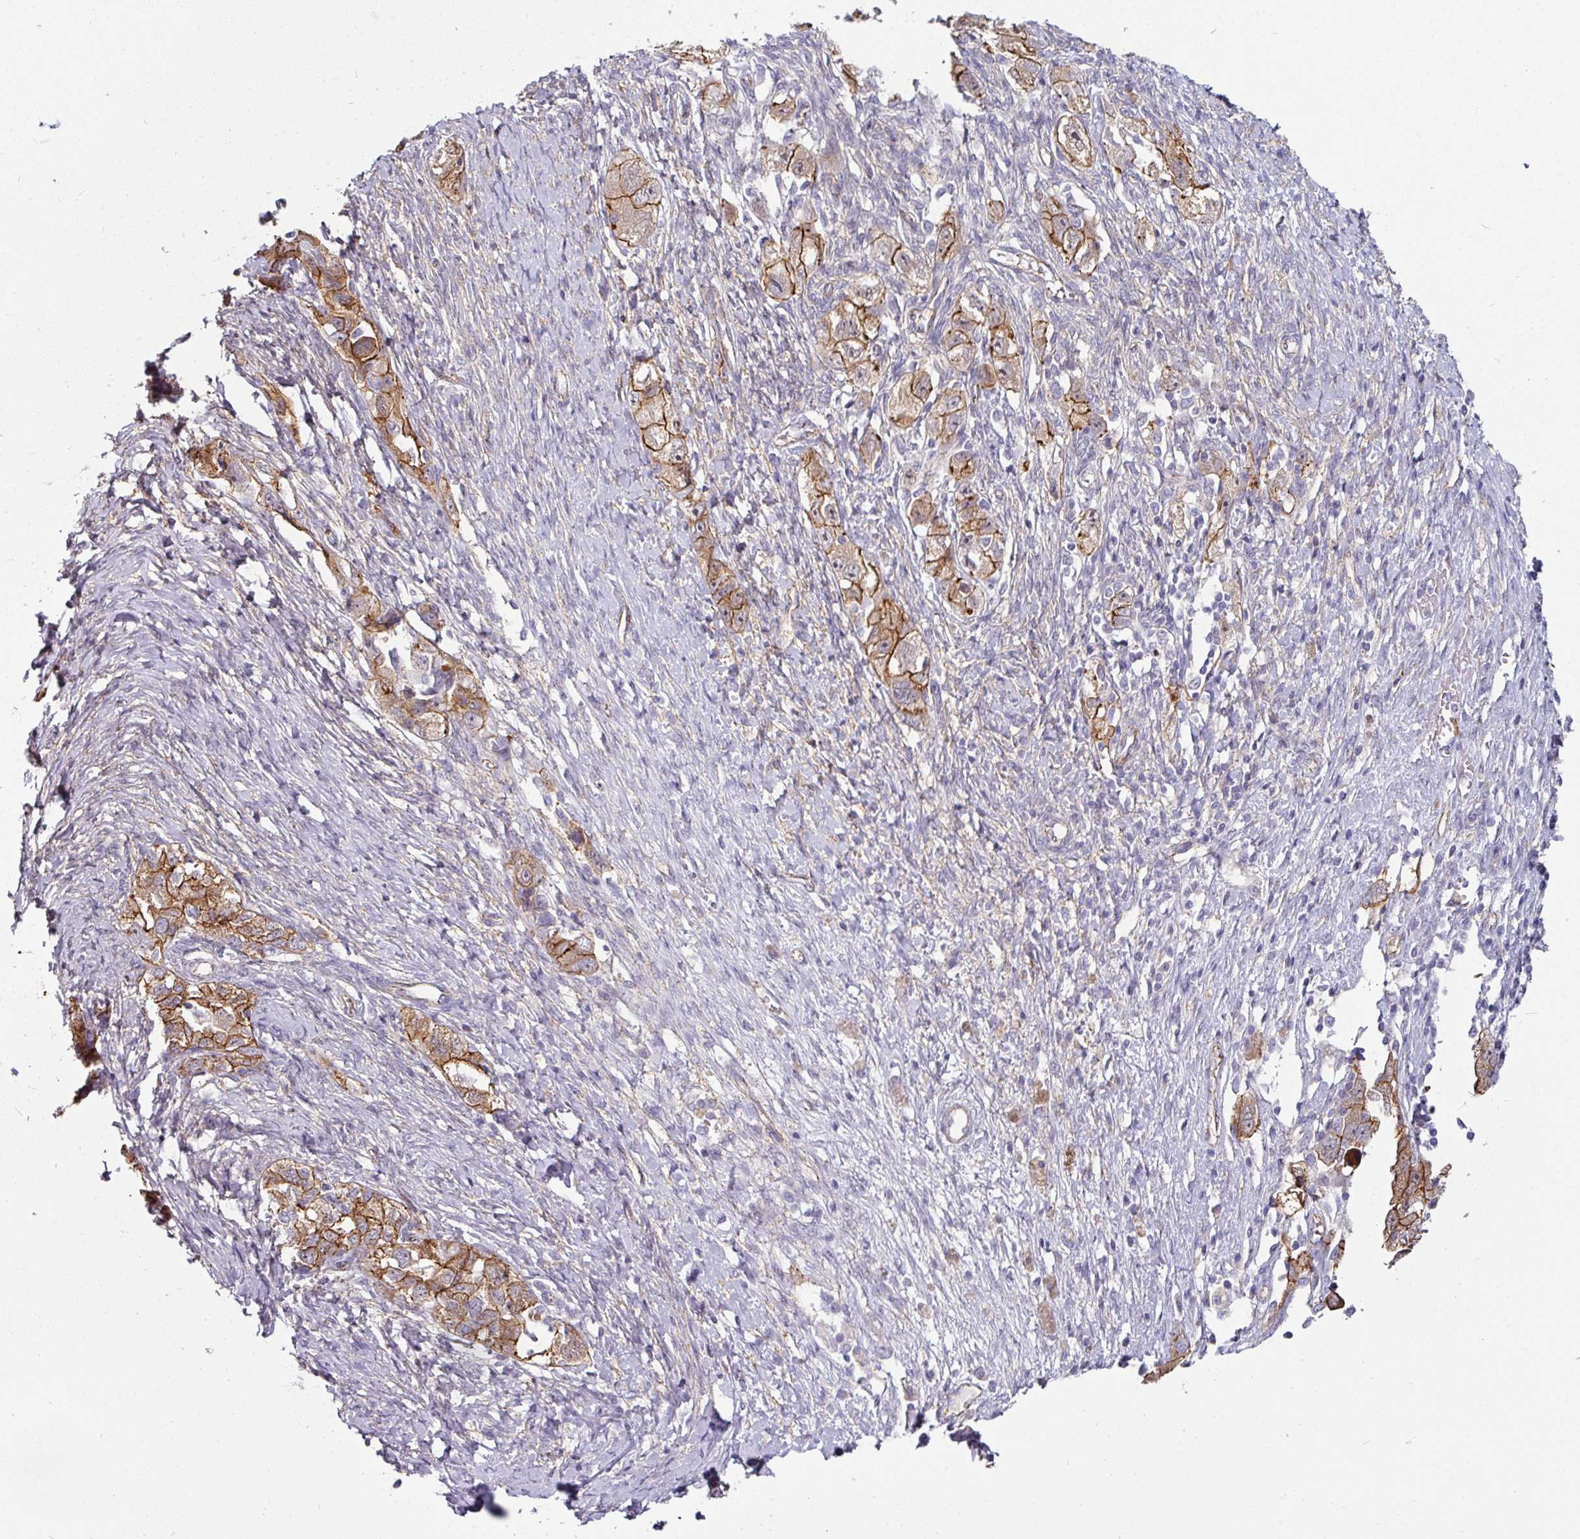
{"staining": {"intensity": "moderate", "quantity": ">75%", "location": "cytoplasmic/membranous"}, "tissue": "ovarian cancer", "cell_type": "Tumor cells", "image_type": "cancer", "snomed": [{"axis": "morphology", "description": "Carcinoma, NOS"}, {"axis": "morphology", "description": "Cystadenocarcinoma, serous, NOS"}, {"axis": "topography", "description": "Ovary"}], "caption": "Immunohistochemical staining of ovarian carcinoma reveals medium levels of moderate cytoplasmic/membranous protein positivity in about >75% of tumor cells. (Stains: DAB in brown, nuclei in blue, Microscopy: brightfield microscopy at high magnification).", "gene": "JUP", "patient": {"sex": "female", "age": 69}}